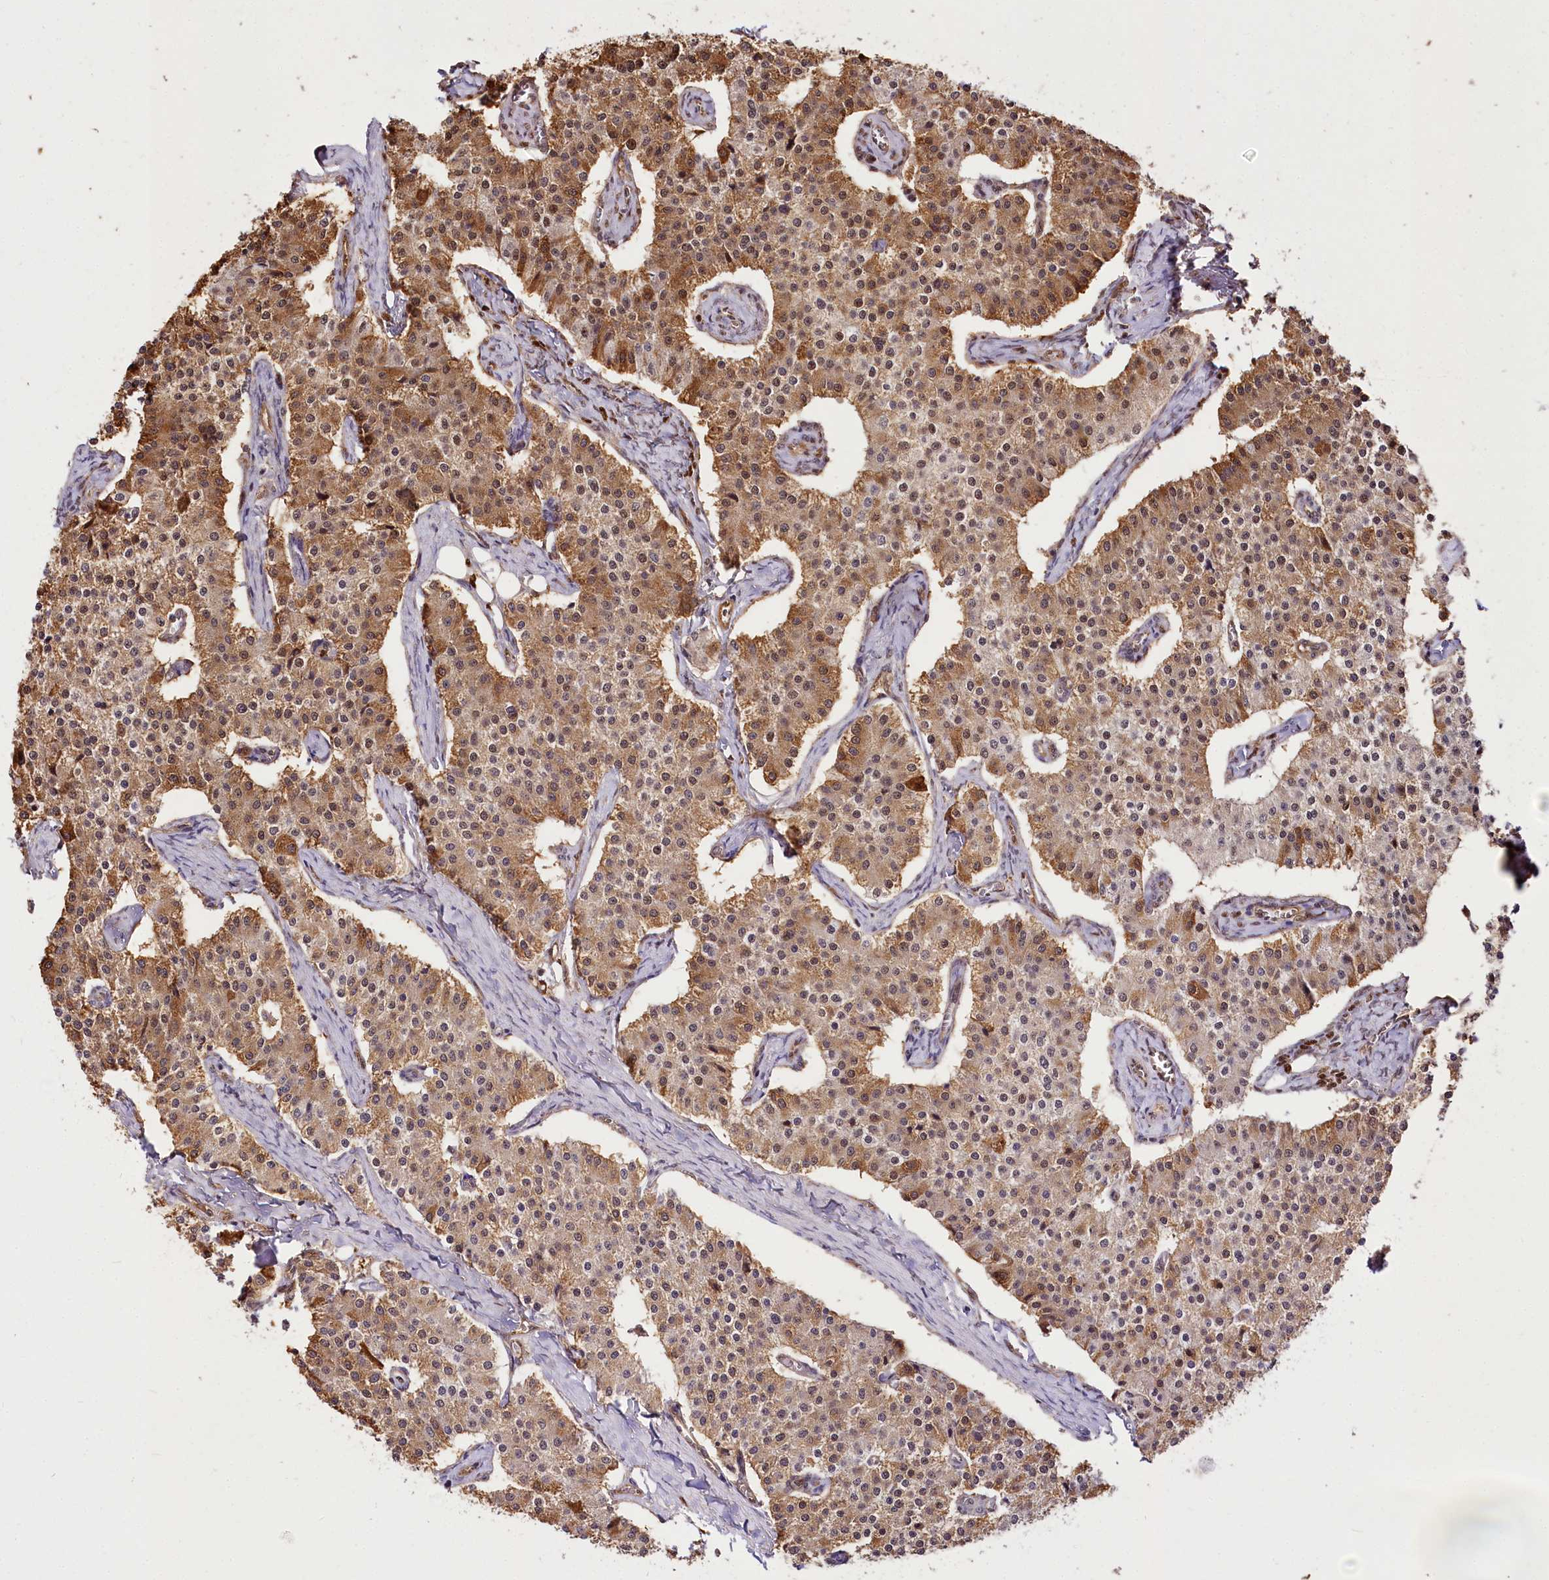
{"staining": {"intensity": "moderate", "quantity": ">75%", "location": "cytoplasmic/membranous"}, "tissue": "carcinoid", "cell_type": "Tumor cells", "image_type": "cancer", "snomed": [{"axis": "morphology", "description": "Carcinoid, malignant, NOS"}, {"axis": "topography", "description": "Colon"}], "caption": "This histopathology image displays immunohistochemistry (IHC) staining of human malignant carcinoid, with medium moderate cytoplasmic/membranous staining in about >75% of tumor cells.", "gene": "GNL3L", "patient": {"sex": "female", "age": 52}}